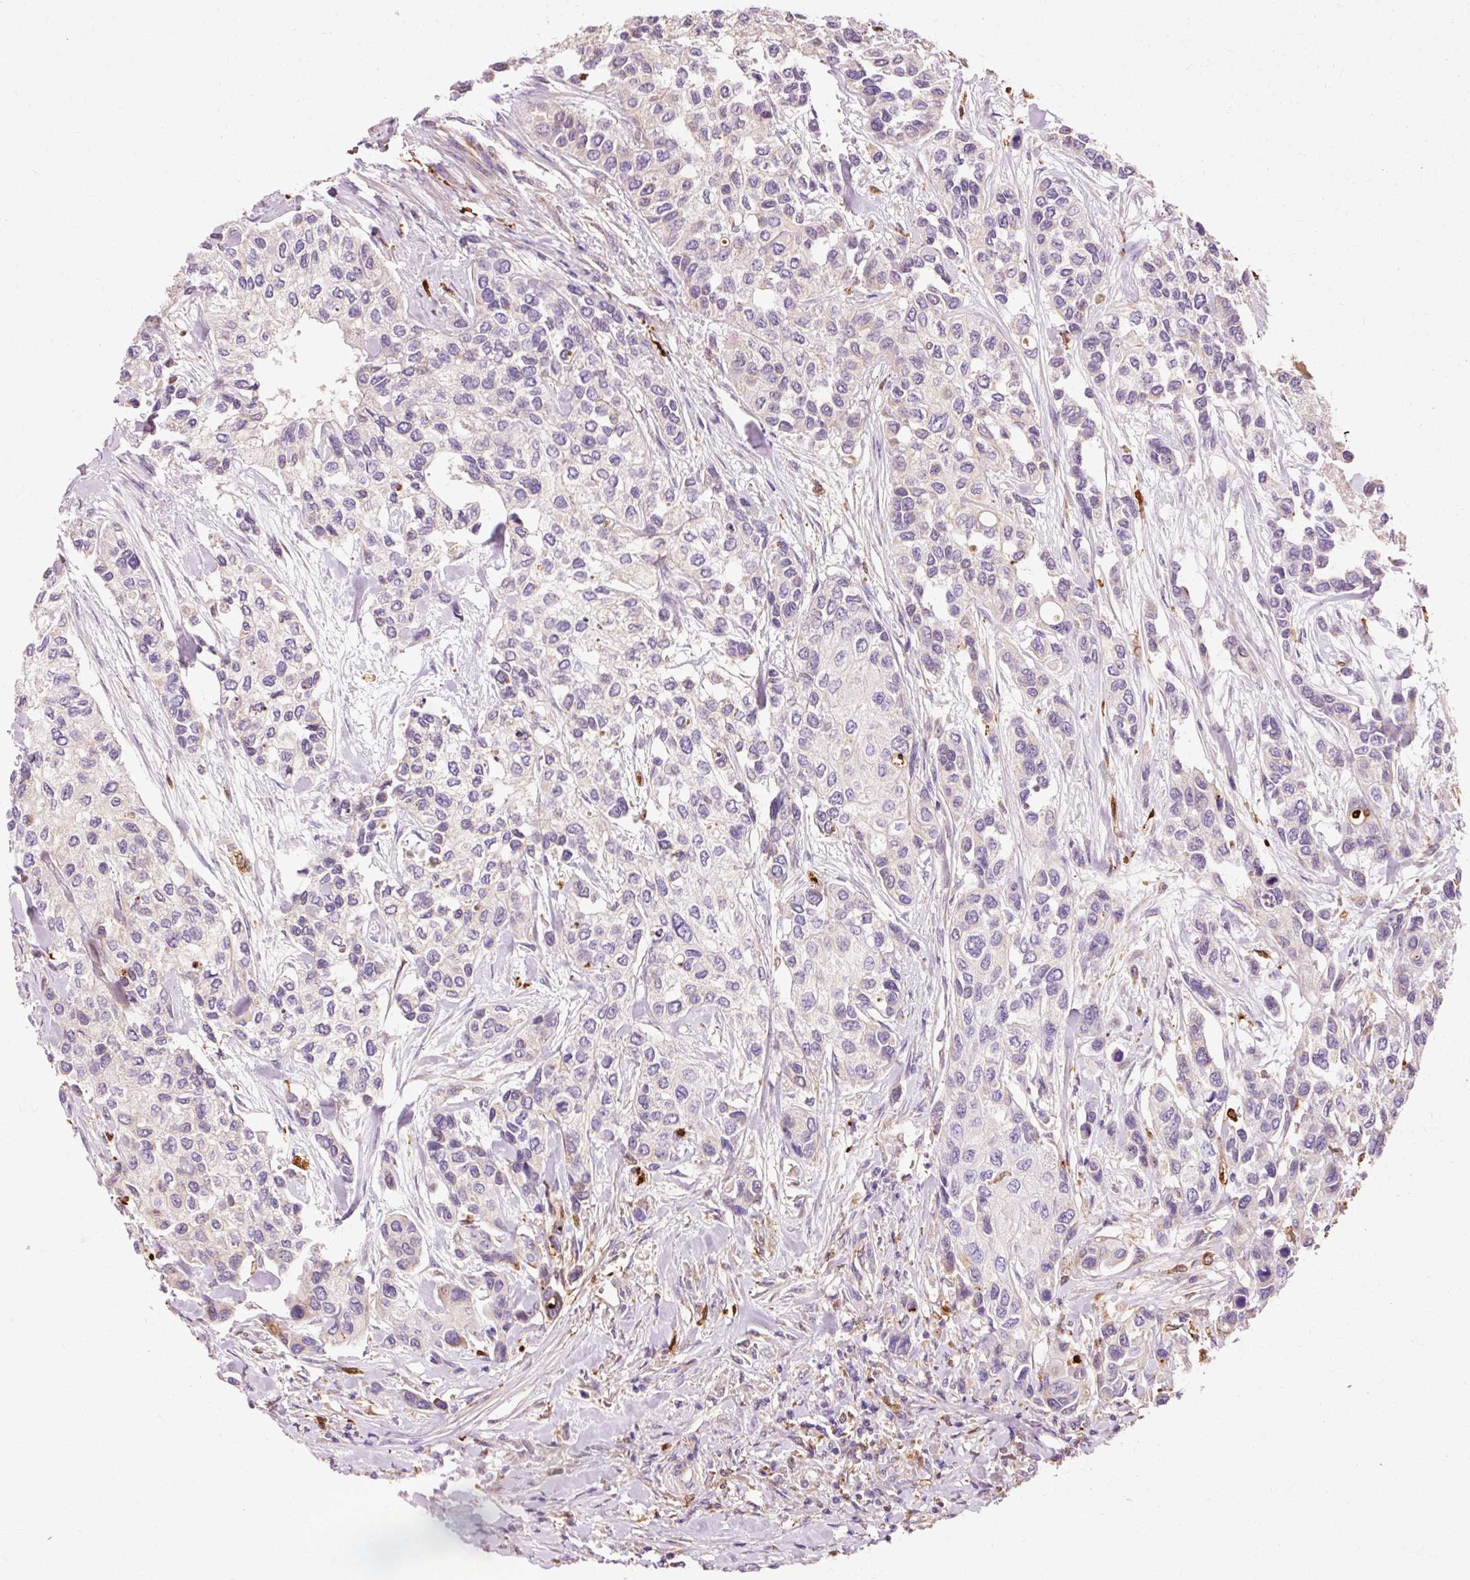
{"staining": {"intensity": "negative", "quantity": "none", "location": "none"}, "tissue": "urothelial cancer", "cell_type": "Tumor cells", "image_type": "cancer", "snomed": [{"axis": "morphology", "description": "Normal tissue, NOS"}, {"axis": "morphology", "description": "Urothelial carcinoma, High grade"}, {"axis": "topography", "description": "Vascular tissue"}, {"axis": "topography", "description": "Urinary bladder"}], "caption": "Tumor cells are negative for brown protein staining in urothelial cancer.", "gene": "GPX1", "patient": {"sex": "female", "age": 56}}